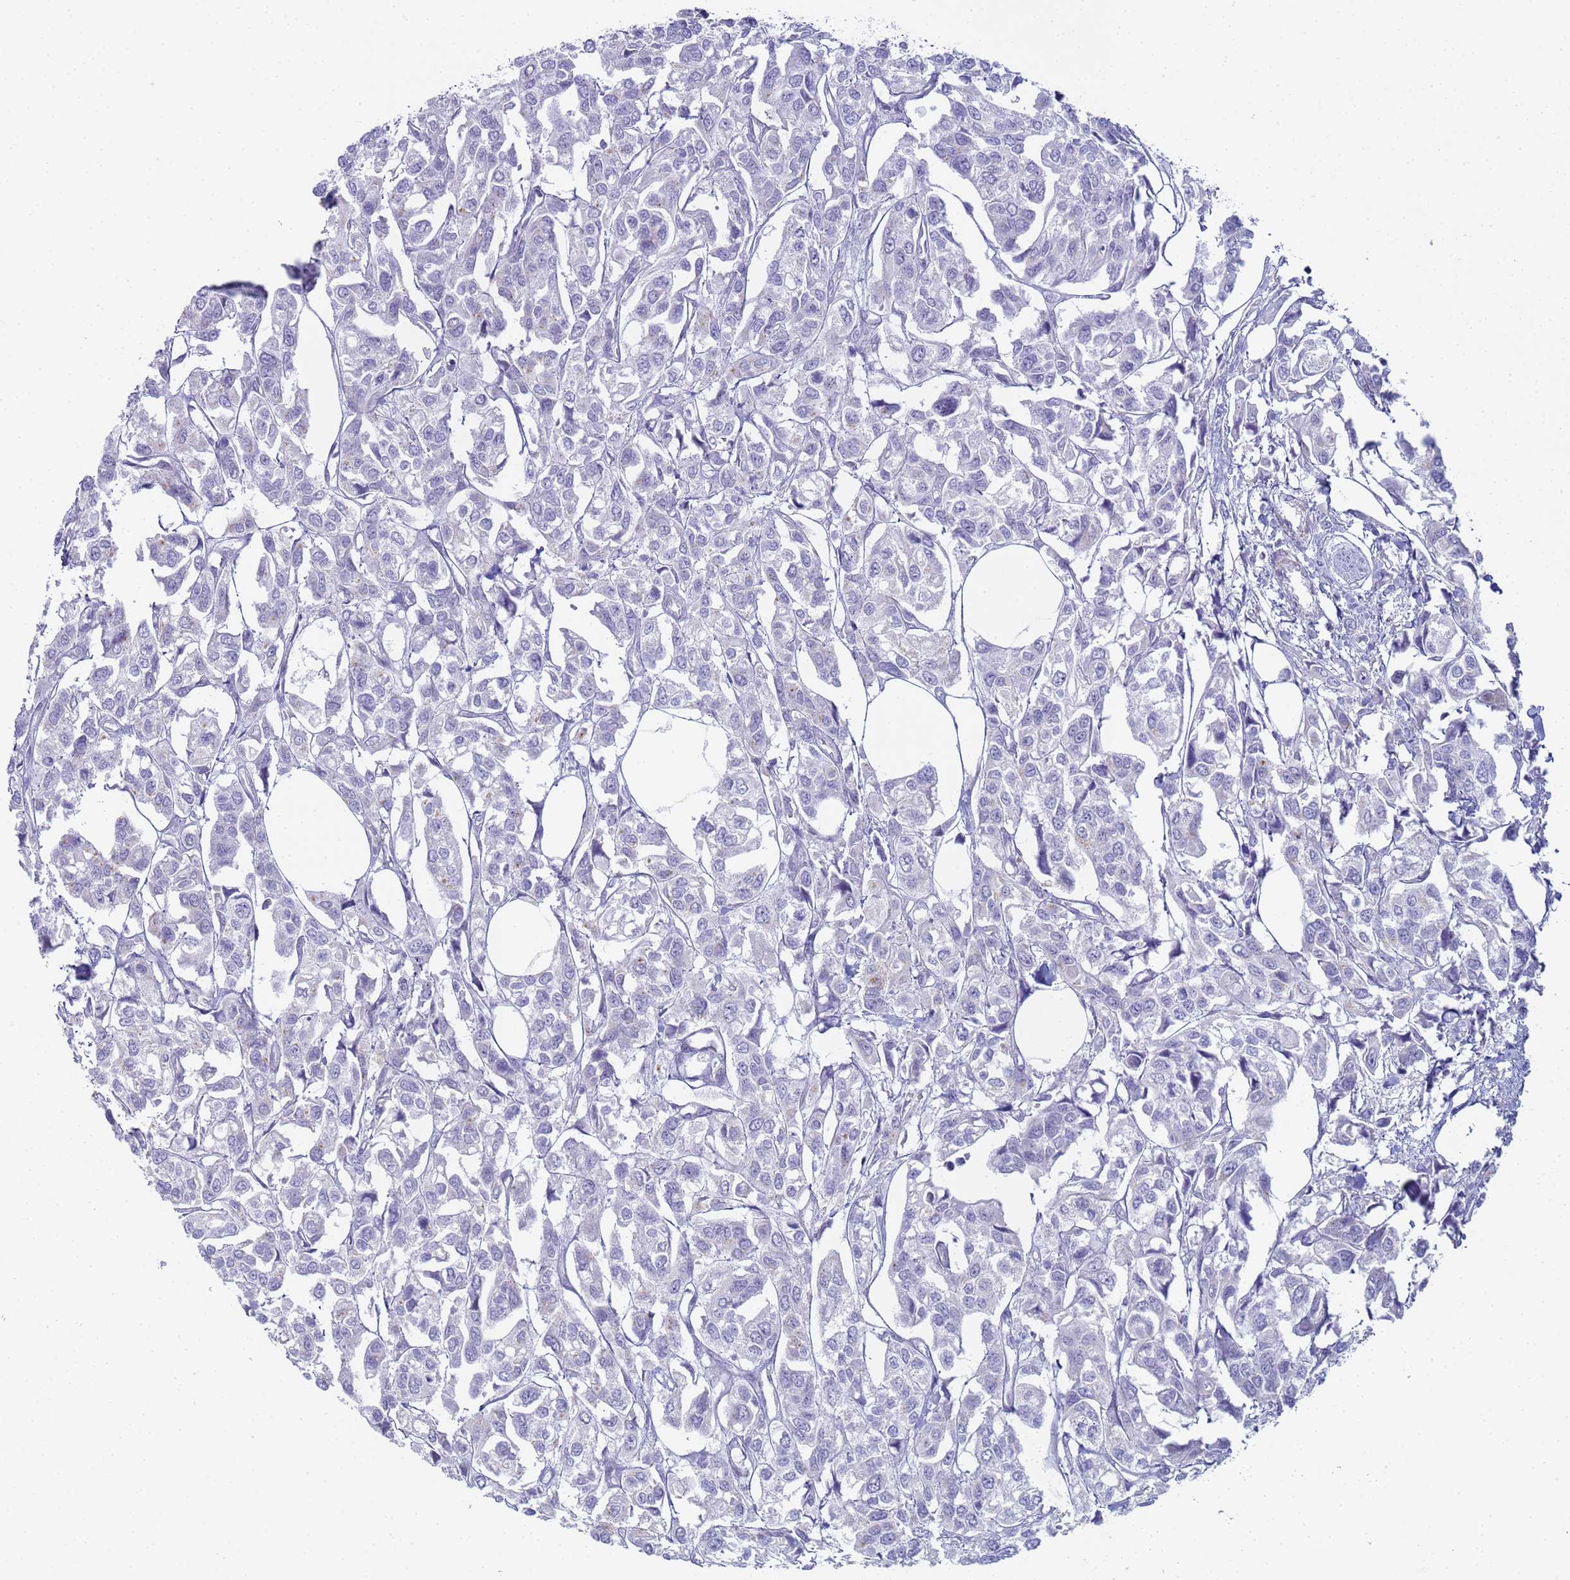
{"staining": {"intensity": "negative", "quantity": "none", "location": "none"}, "tissue": "urothelial cancer", "cell_type": "Tumor cells", "image_type": "cancer", "snomed": [{"axis": "morphology", "description": "Urothelial carcinoma, High grade"}, {"axis": "topography", "description": "Urinary bladder"}], "caption": "An IHC histopathology image of urothelial carcinoma (high-grade) is shown. There is no staining in tumor cells of urothelial carcinoma (high-grade). The staining was performed using DAB to visualize the protein expression in brown, while the nuclei were stained in blue with hematoxylin (Magnification: 20x).", "gene": "CR1", "patient": {"sex": "male", "age": 67}}